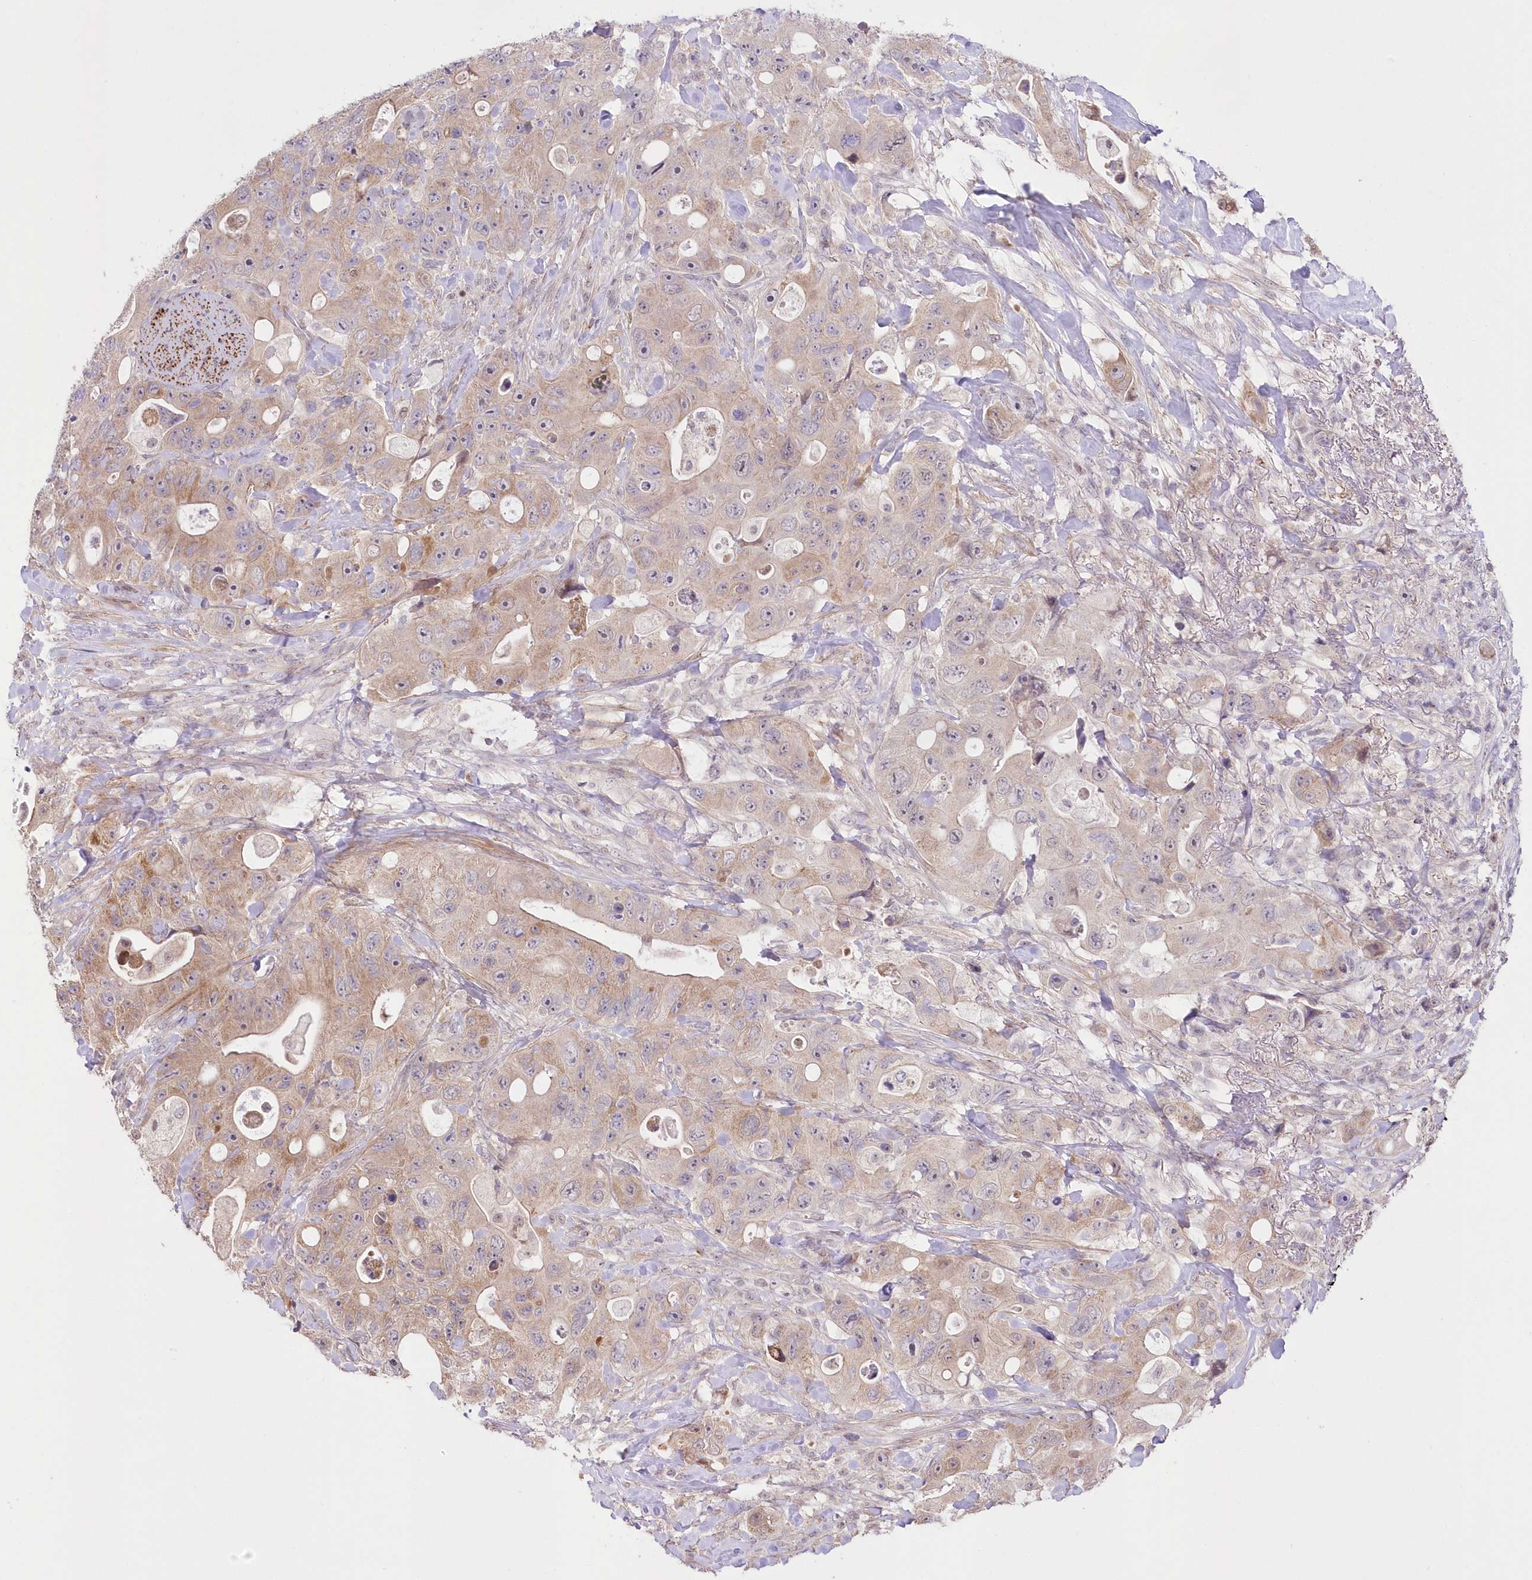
{"staining": {"intensity": "weak", "quantity": "25%-75%", "location": "cytoplasmic/membranous"}, "tissue": "colorectal cancer", "cell_type": "Tumor cells", "image_type": "cancer", "snomed": [{"axis": "morphology", "description": "Adenocarcinoma, NOS"}, {"axis": "topography", "description": "Colon"}], "caption": "Colorectal cancer (adenocarcinoma) stained with a protein marker shows weak staining in tumor cells.", "gene": "FAM241B", "patient": {"sex": "female", "age": 46}}